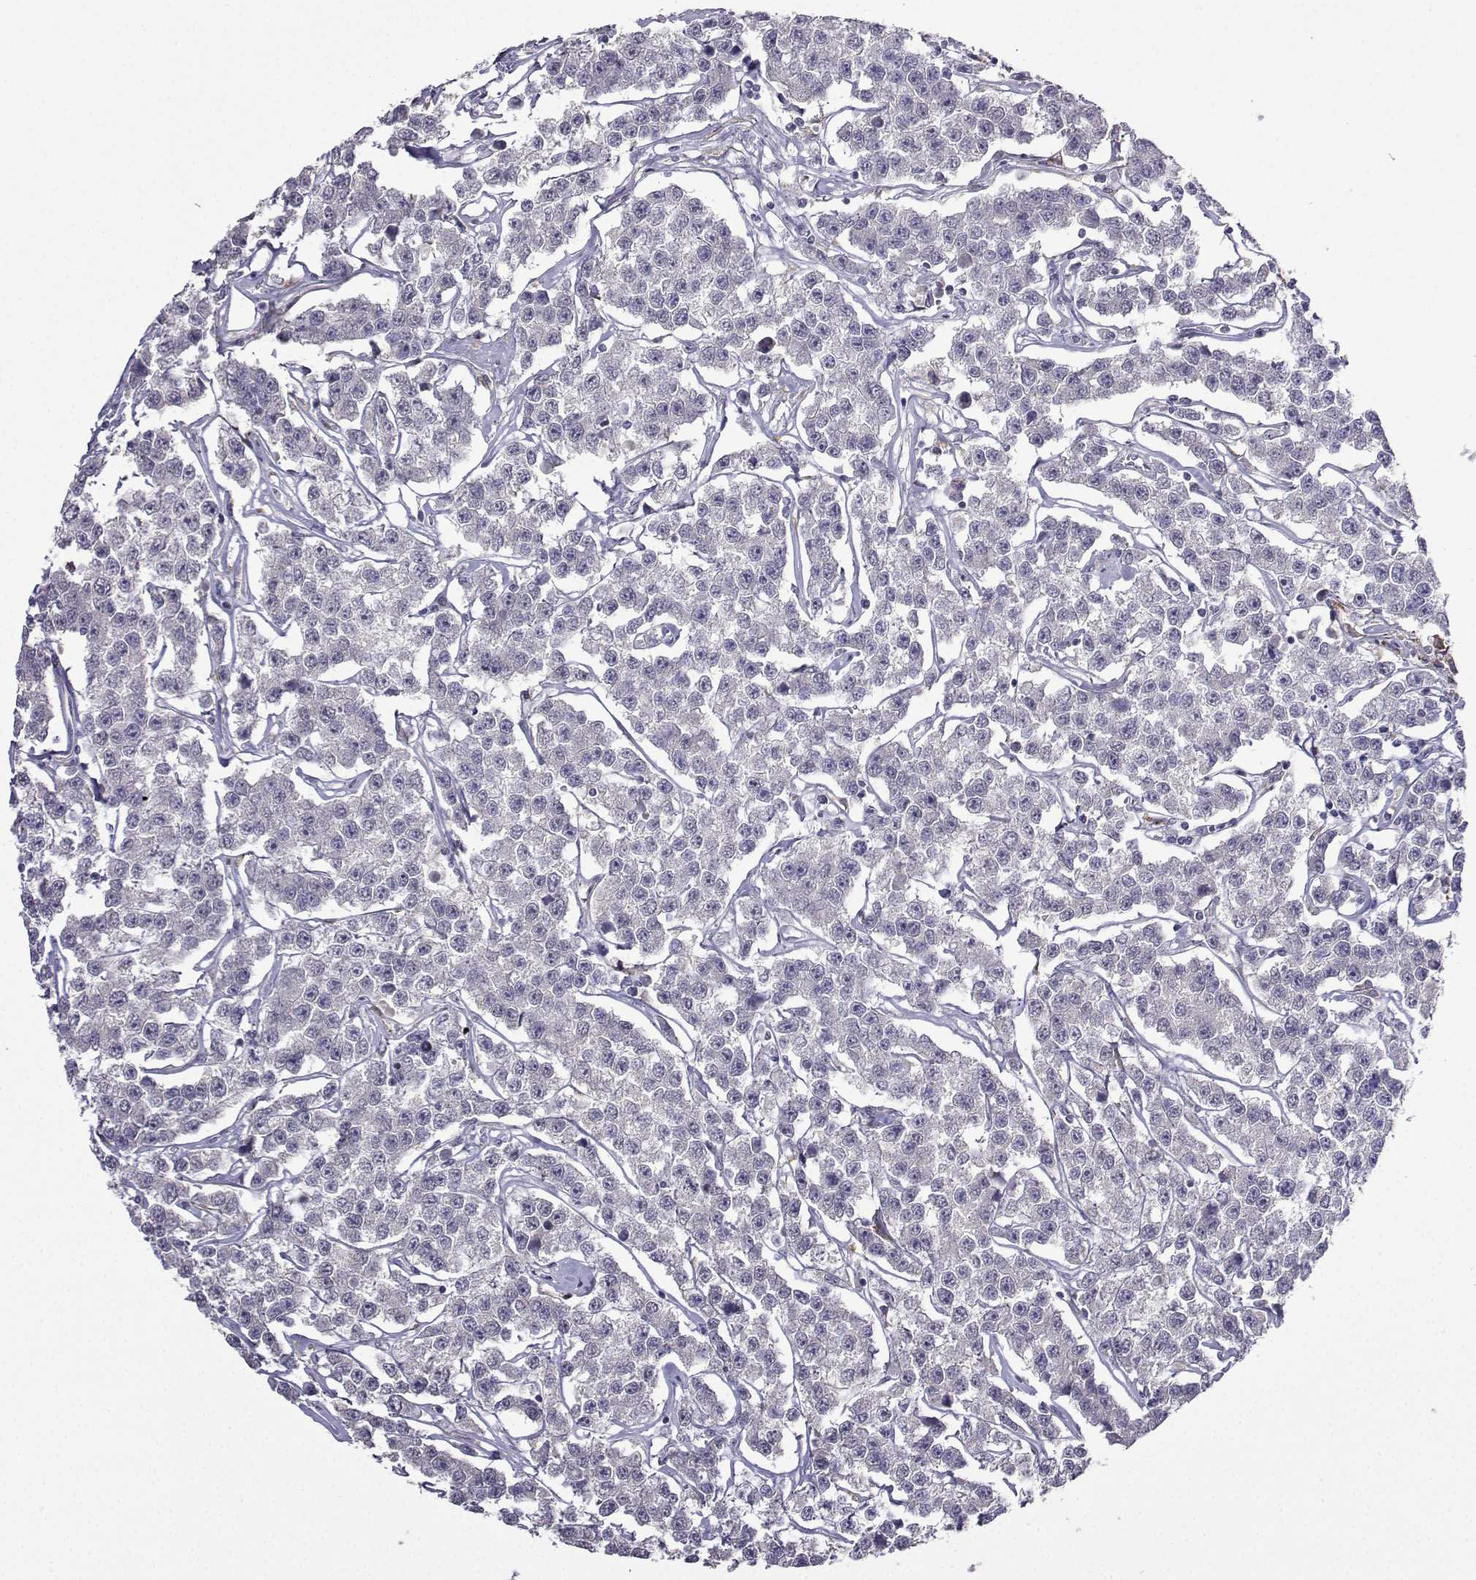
{"staining": {"intensity": "negative", "quantity": "none", "location": "none"}, "tissue": "testis cancer", "cell_type": "Tumor cells", "image_type": "cancer", "snomed": [{"axis": "morphology", "description": "Seminoma, NOS"}, {"axis": "topography", "description": "Testis"}], "caption": "Immunohistochemistry (IHC) photomicrograph of neoplastic tissue: testis cancer (seminoma) stained with DAB (3,3'-diaminobenzidine) exhibits no significant protein expression in tumor cells.", "gene": "FCAMR", "patient": {"sex": "male", "age": 59}}